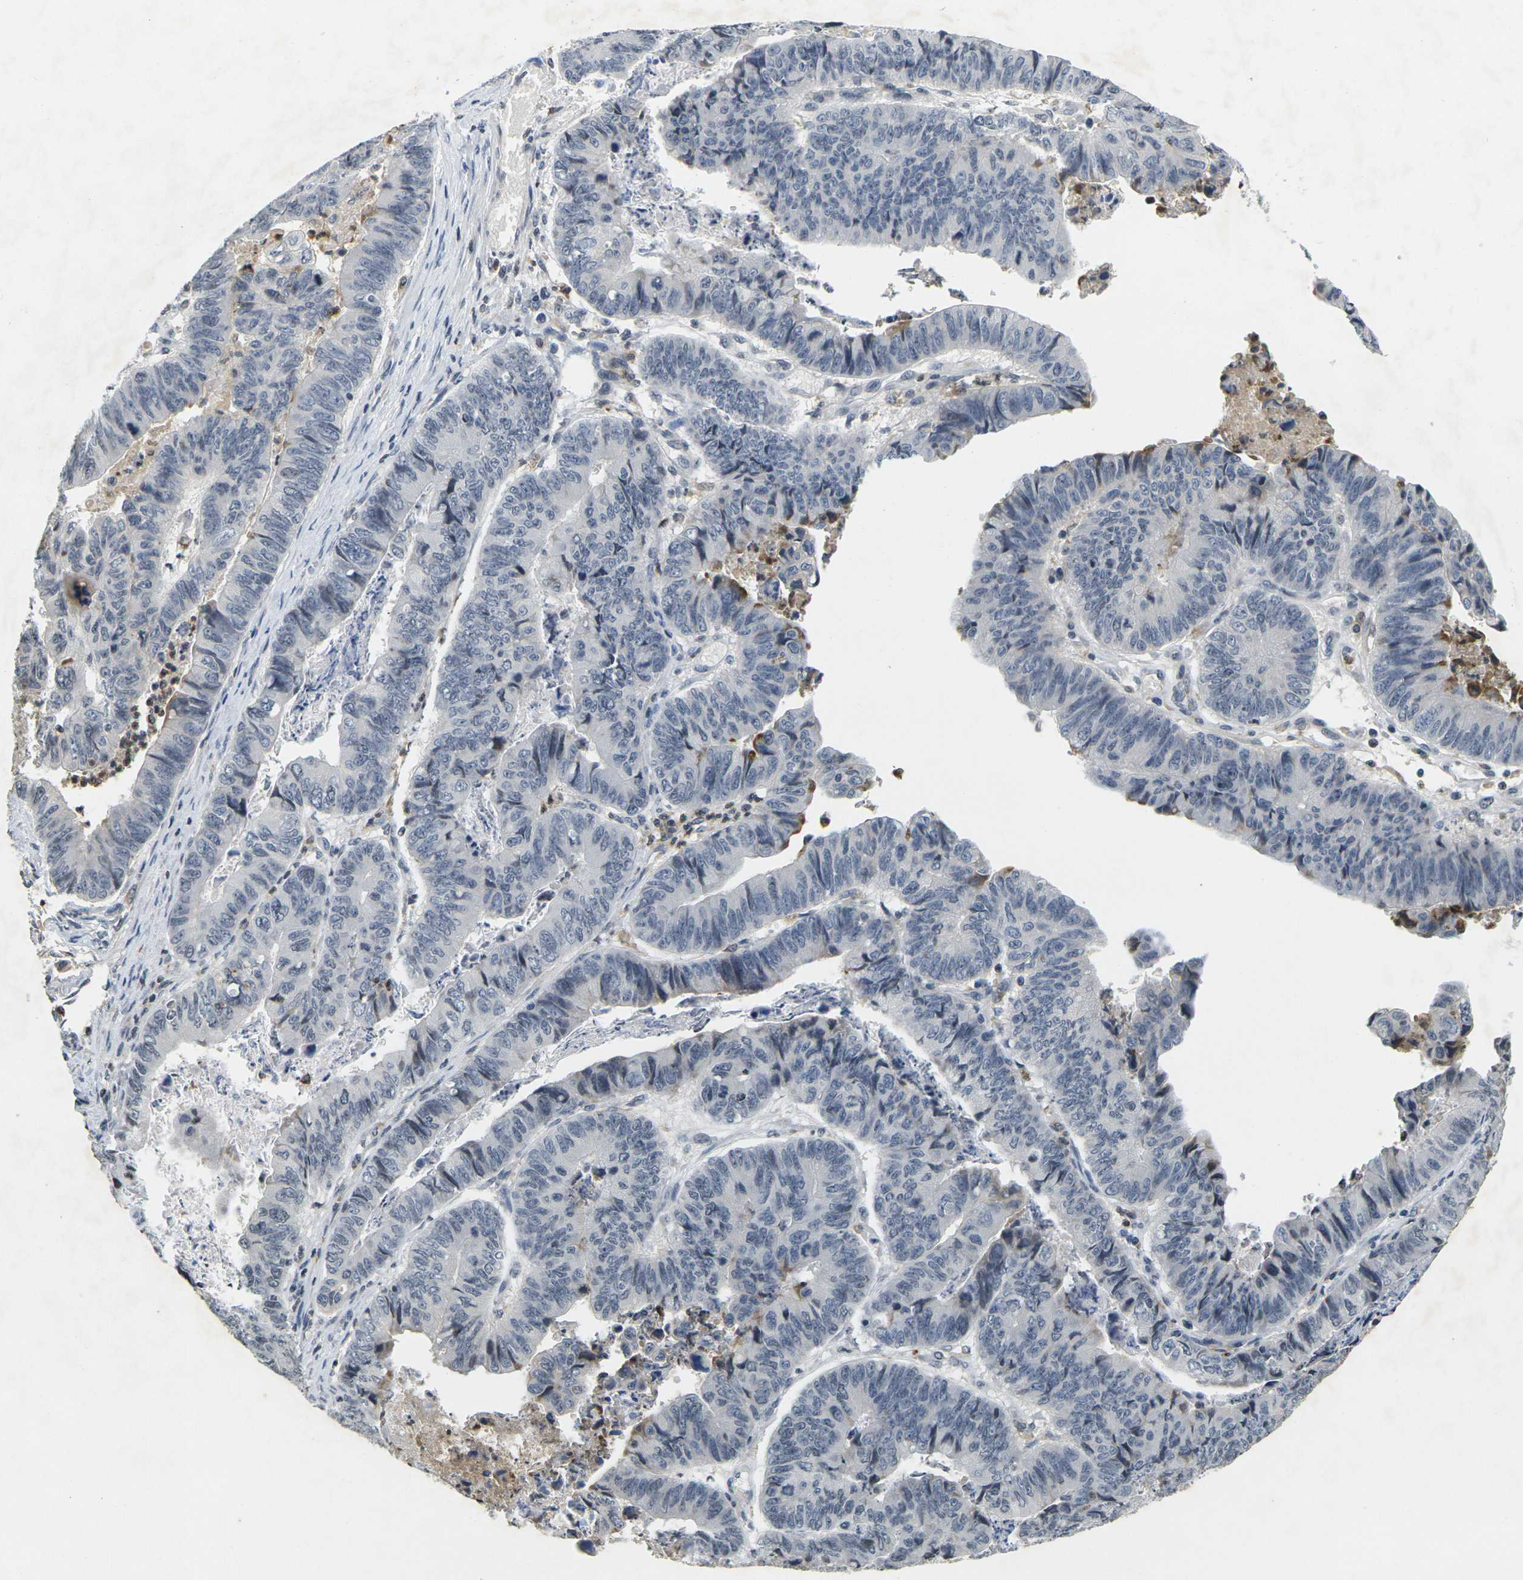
{"staining": {"intensity": "negative", "quantity": "none", "location": "none"}, "tissue": "stomach cancer", "cell_type": "Tumor cells", "image_type": "cancer", "snomed": [{"axis": "morphology", "description": "Adenocarcinoma, NOS"}, {"axis": "topography", "description": "Stomach, lower"}], "caption": "DAB immunohistochemical staining of human stomach cancer (adenocarcinoma) exhibits no significant expression in tumor cells. Brightfield microscopy of immunohistochemistry stained with DAB (3,3'-diaminobenzidine) (brown) and hematoxylin (blue), captured at high magnification.", "gene": "C1QC", "patient": {"sex": "male", "age": 77}}